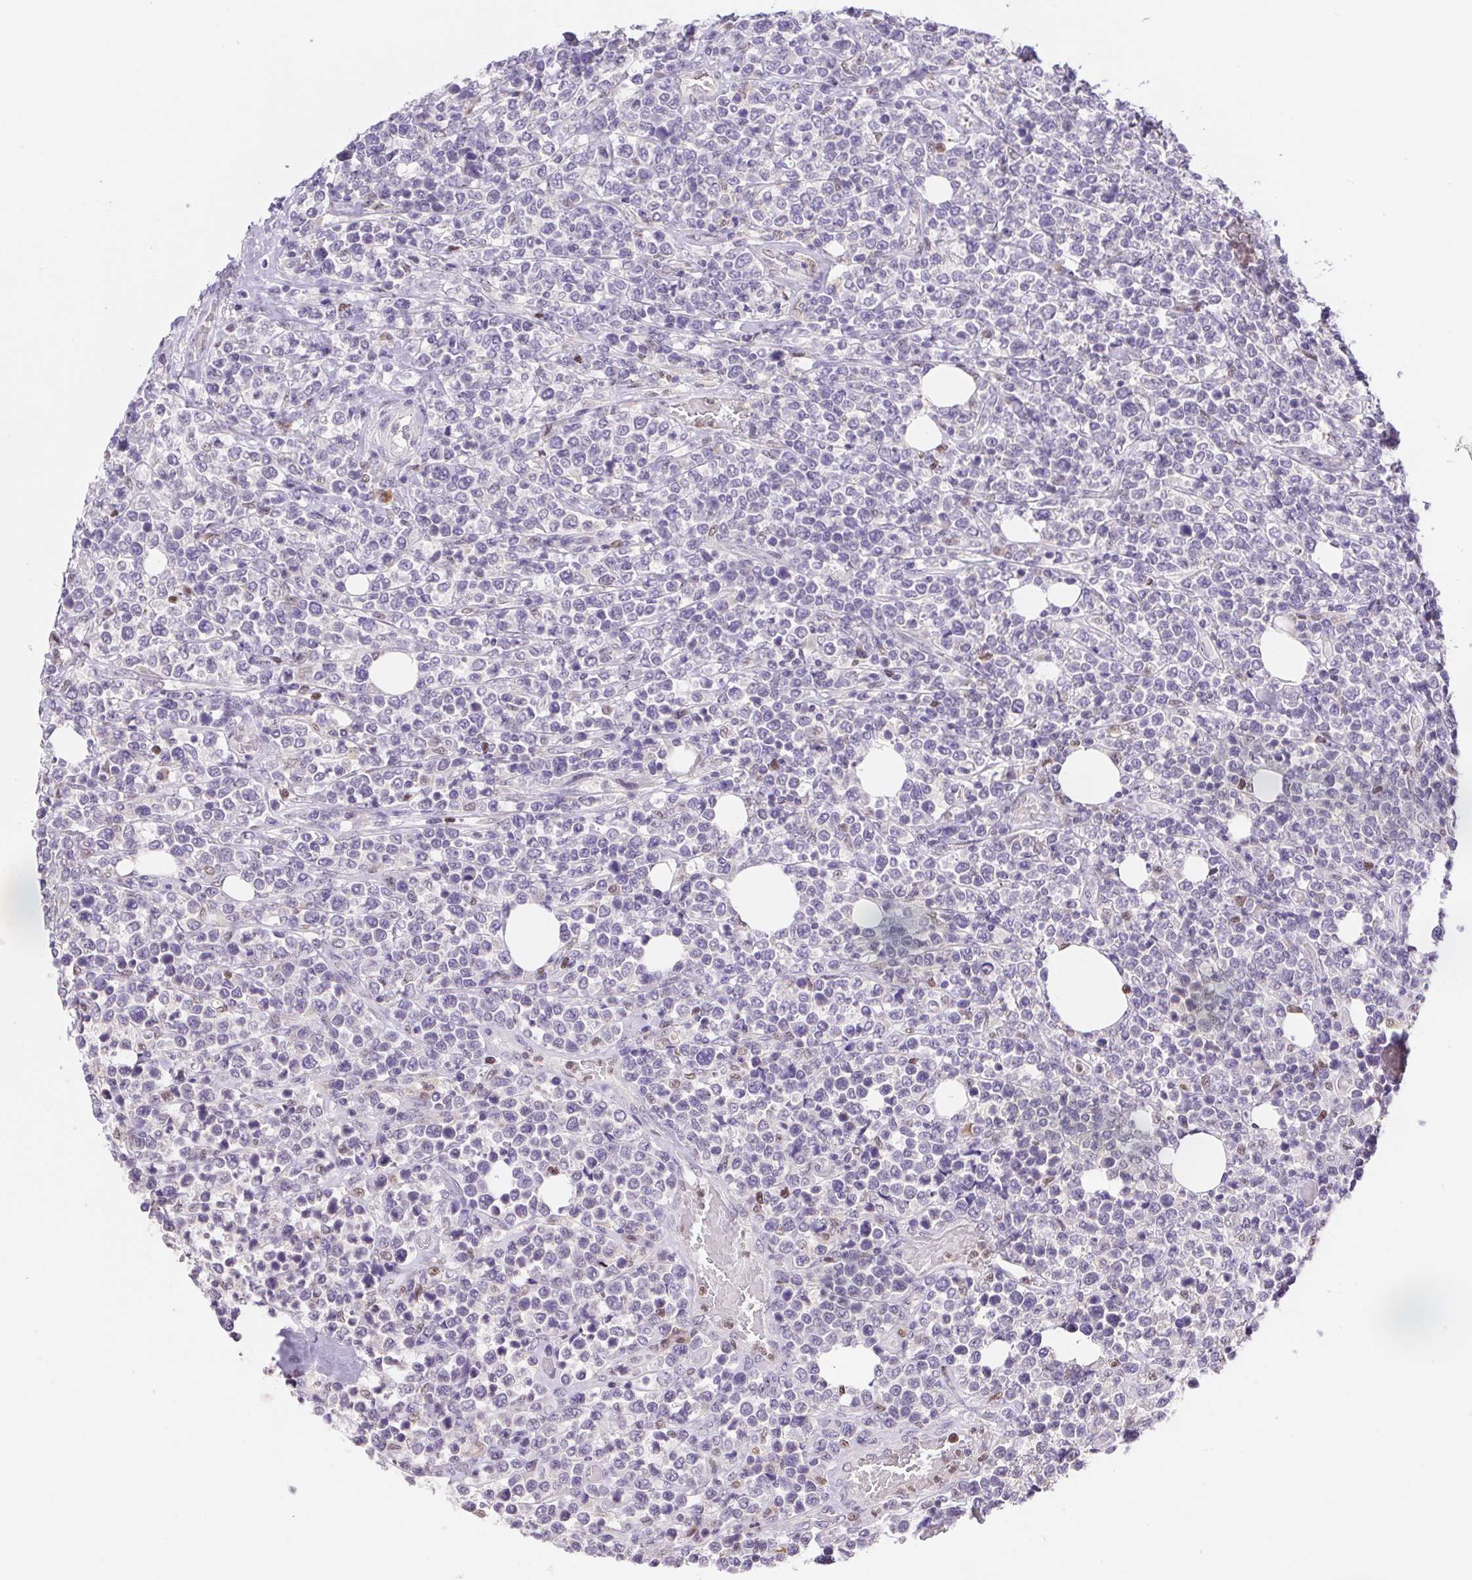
{"staining": {"intensity": "negative", "quantity": "none", "location": "none"}, "tissue": "lymphoma", "cell_type": "Tumor cells", "image_type": "cancer", "snomed": [{"axis": "morphology", "description": "Malignant lymphoma, non-Hodgkin's type, High grade"}, {"axis": "topography", "description": "Soft tissue"}], "caption": "There is no significant expression in tumor cells of malignant lymphoma, non-Hodgkin's type (high-grade).", "gene": "L3MBTL4", "patient": {"sex": "female", "age": 56}}